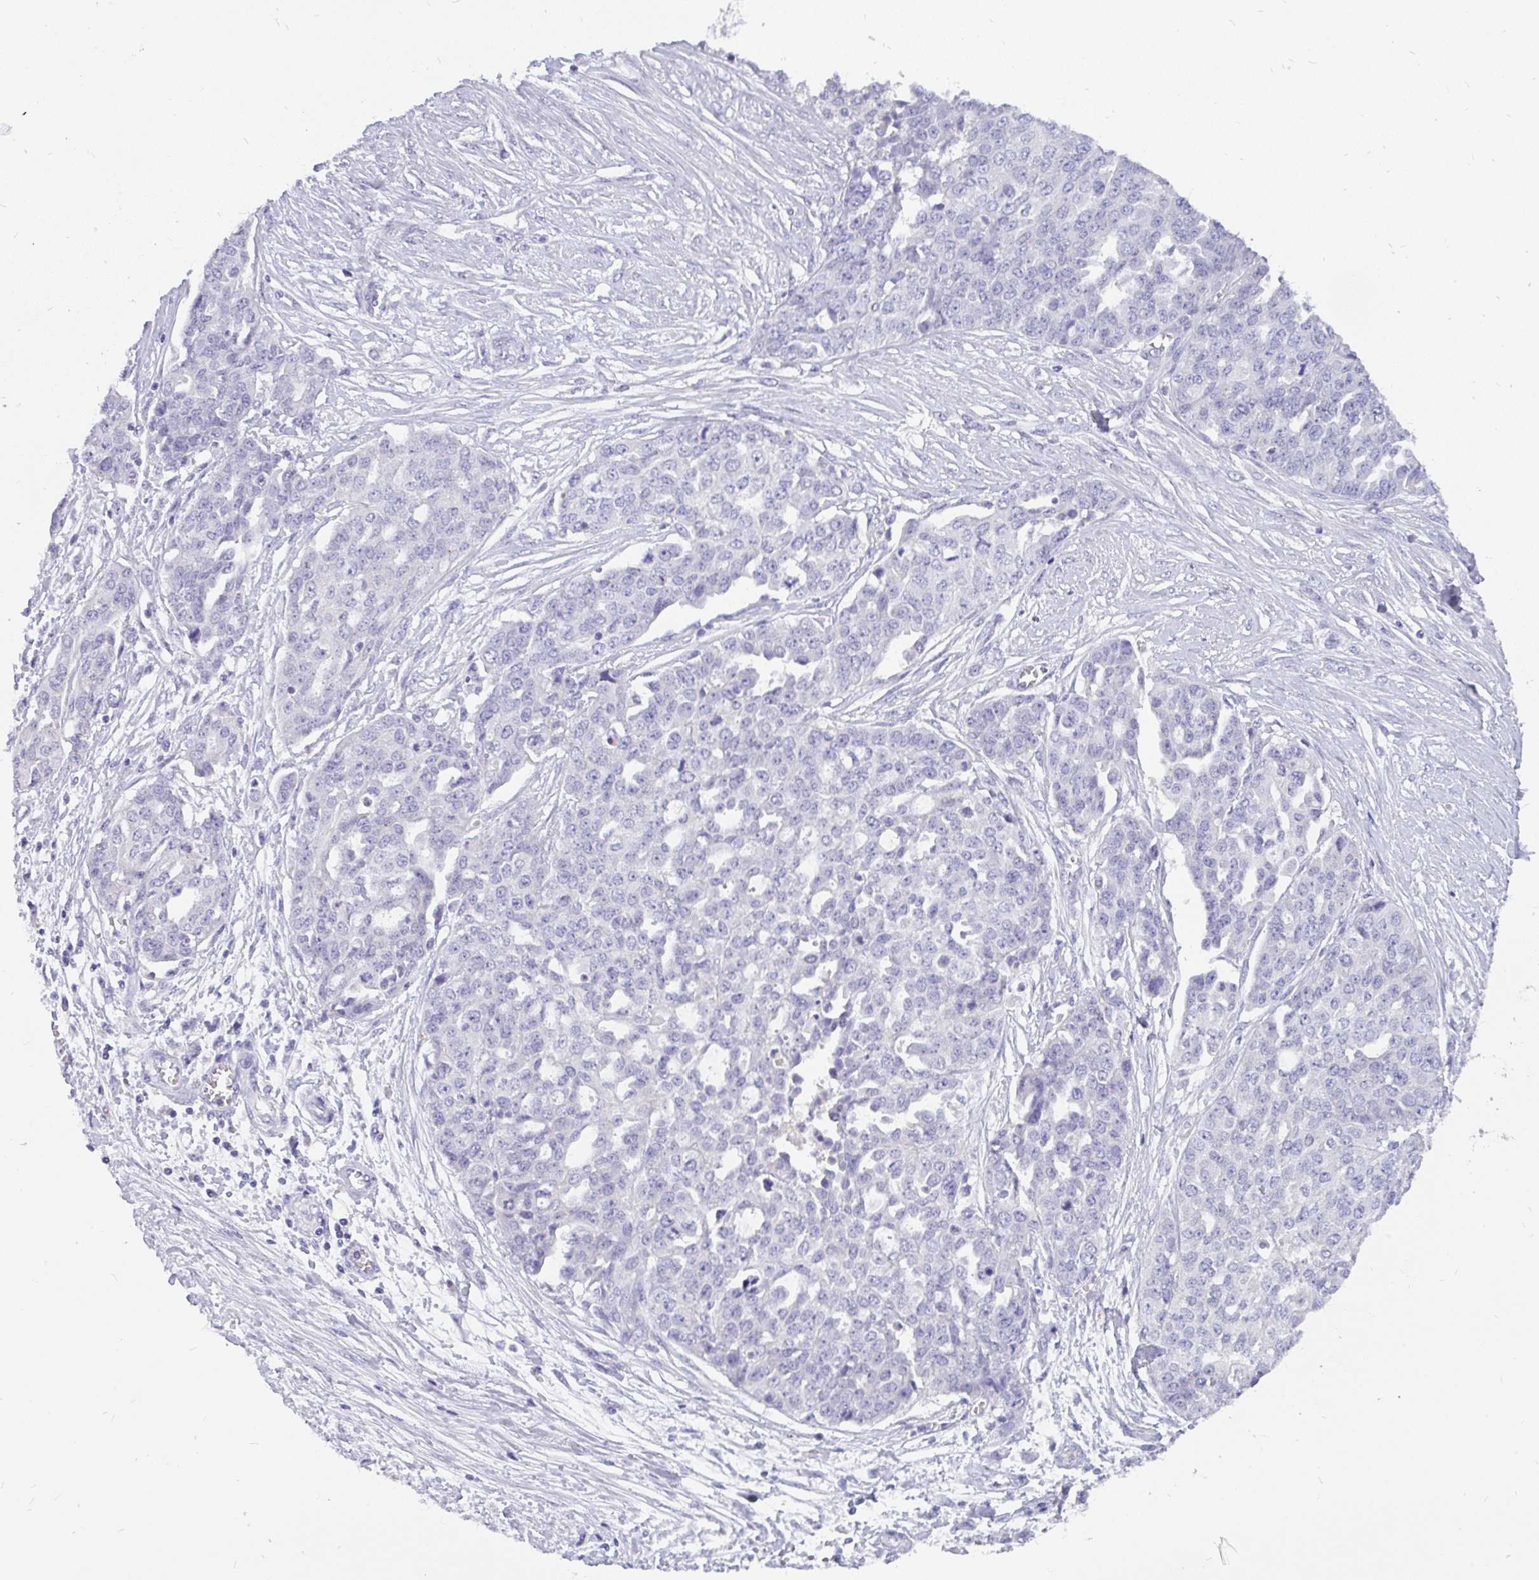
{"staining": {"intensity": "negative", "quantity": "none", "location": "none"}, "tissue": "ovarian cancer", "cell_type": "Tumor cells", "image_type": "cancer", "snomed": [{"axis": "morphology", "description": "Cystadenocarcinoma, serous, NOS"}, {"axis": "topography", "description": "Soft tissue"}, {"axis": "topography", "description": "Ovary"}], "caption": "There is no significant expression in tumor cells of ovarian cancer (serous cystadenocarcinoma).", "gene": "INTS5", "patient": {"sex": "female", "age": 57}}